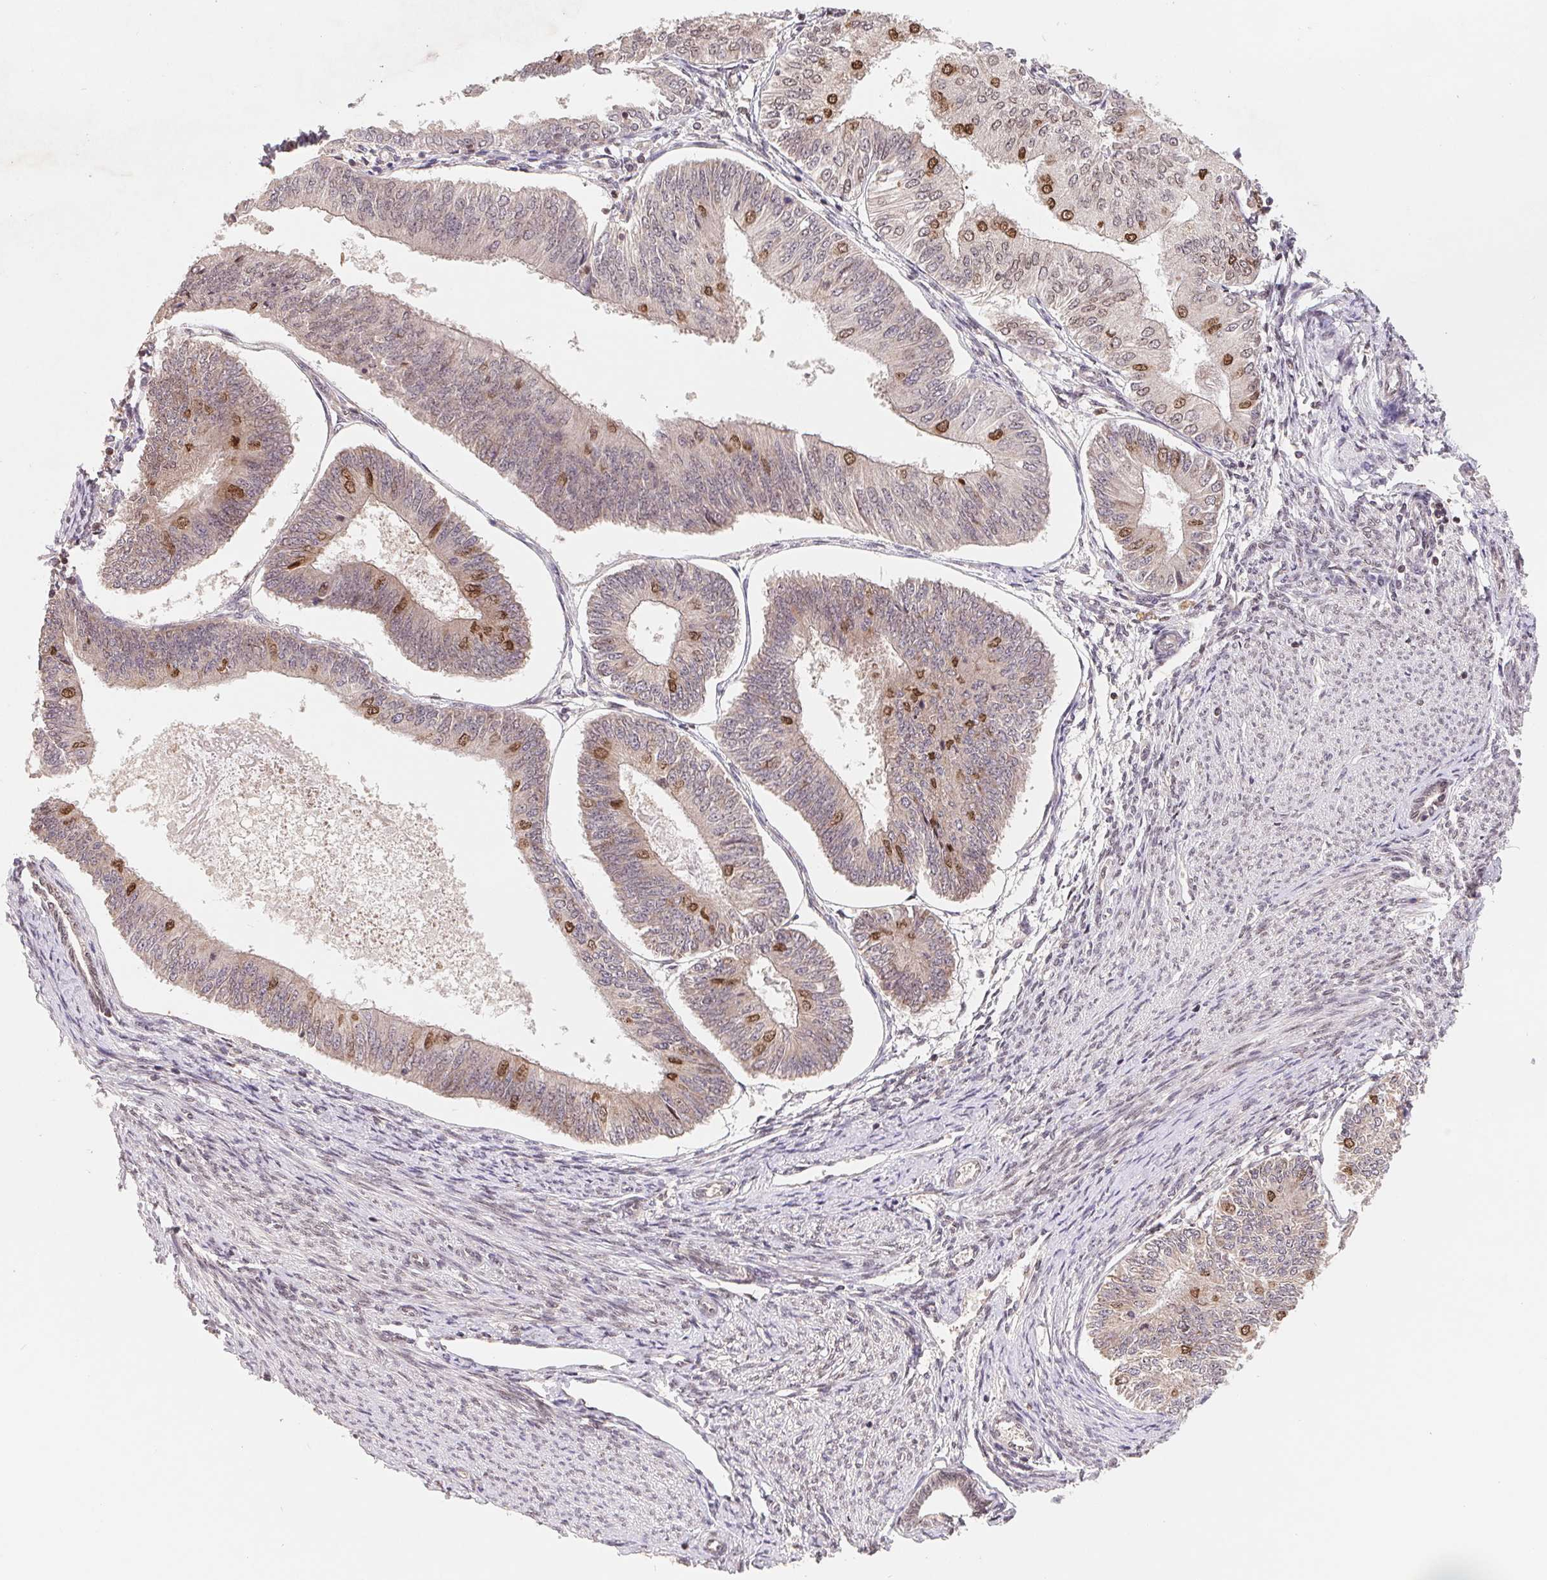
{"staining": {"intensity": "moderate", "quantity": "<25%", "location": "nuclear"}, "tissue": "endometrial cancer", "cell_type": "Tumor cells", "image_type": "cancer", "snomed": [{"axis": "morphology", "description": "Adenocarcinoma, NOS"}, {"axis": "topography", "description": "Endometrium"}], "caption": "Immunohistochemical staining of endometrial cancer exhibits low levels of moderate nuclear protein expression in about <25% of tumor cells. The protein is stained brown, and the nuclei are stained in blue (DAB IHC with brightfield microscopy, high magnification).", "gene": "HMGN3", "patient": {"sex": "female", "age": 58}}